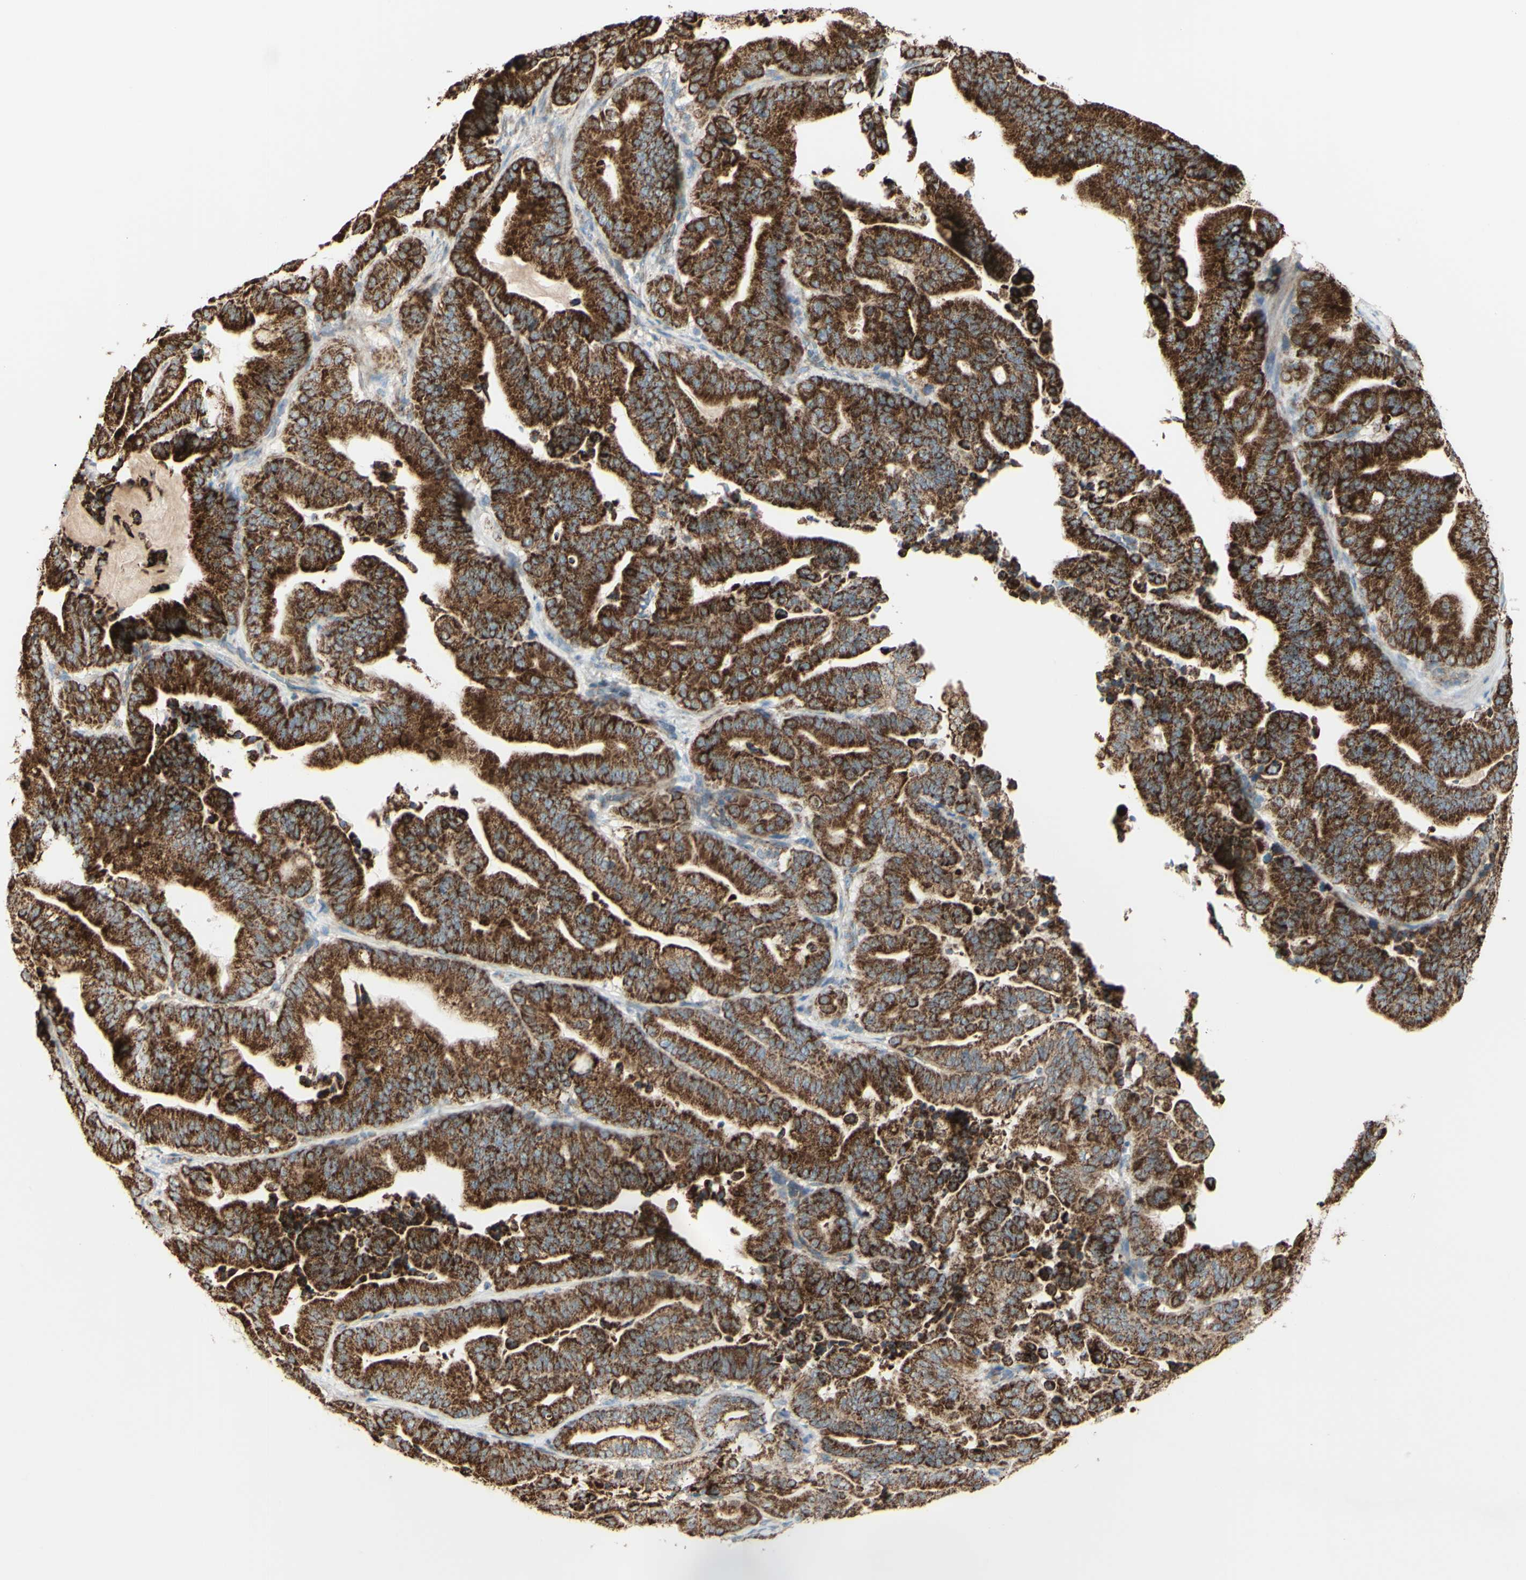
{"staining": {"intensity": "strong", "quantity": ">75%", "location": "cytoplasmic/membranous"}, "tissue": "pancreatic cancer", "cell_type": "Tumor cells", "image_type": "cancer", "snomed": [{"axis": "morphology", "description": "Adenocarcinoma, NOS"}, {"axis": "topography", "description": "Pancreas"}], "caption": "The micrograph displays immunohistochemical staining of pancreatic adenocarcinoma. There is strong cytoplasmic/membranous staining is appreciated in approximately >75% of tumor cells.", "gene": "LETM1", "patient": {"sex": "male", "age": 63}}